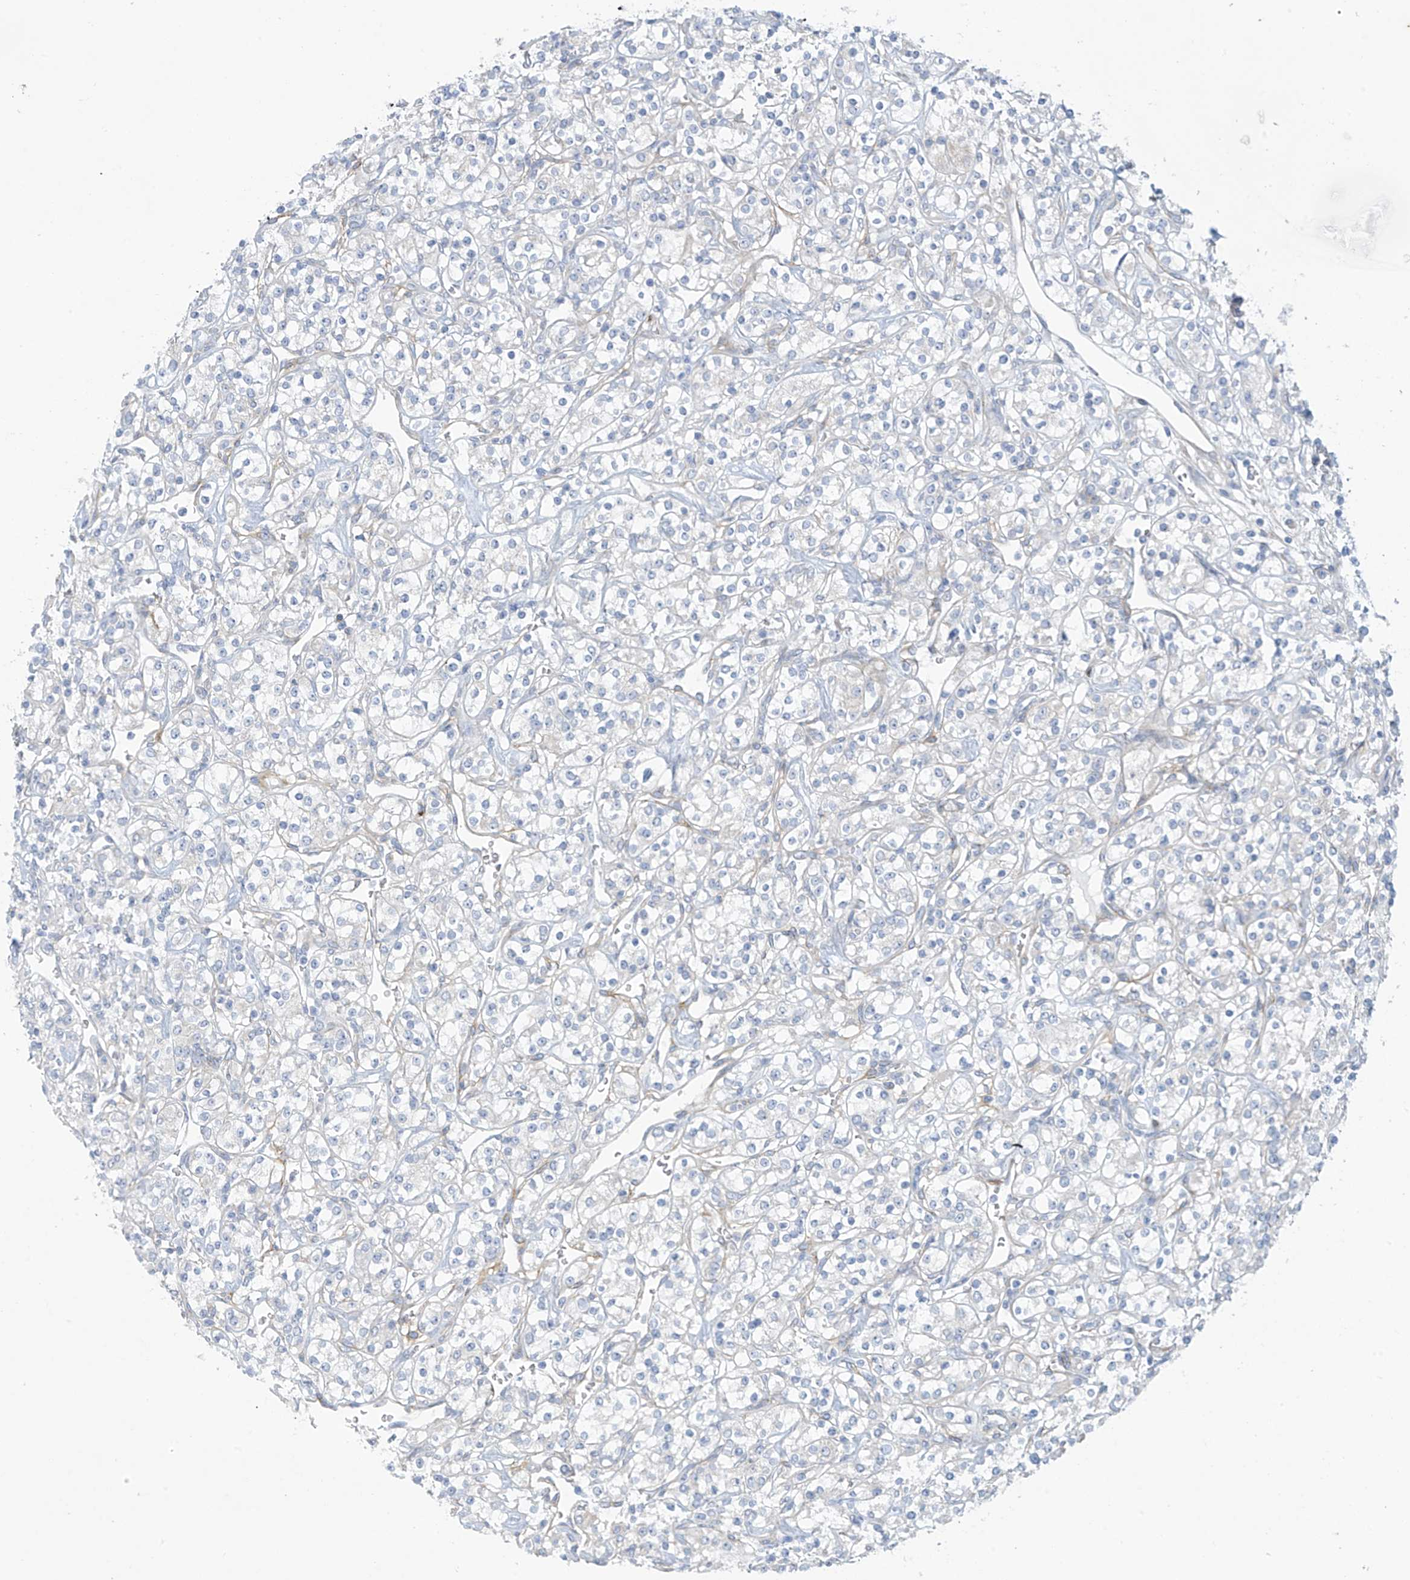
{"staining": {"intensity": "negative", "quantity": "none", "location": "none"}, "tissue": "renal cancer", "cell_type": "Tumor cells", "image_type": "cancer", "snomed": [{"axis": "morphology", "description": "Adenocarcinoma, NOS"}, {"axis": "topography", "description": "Kidney"}], "caption": "Renal adenocarcinoma stained for a protein using immunohistochemistry shows no positivity tumor cells.", "gene": "TRMT2B", "patient": {"sex": "male", "age": 77}}